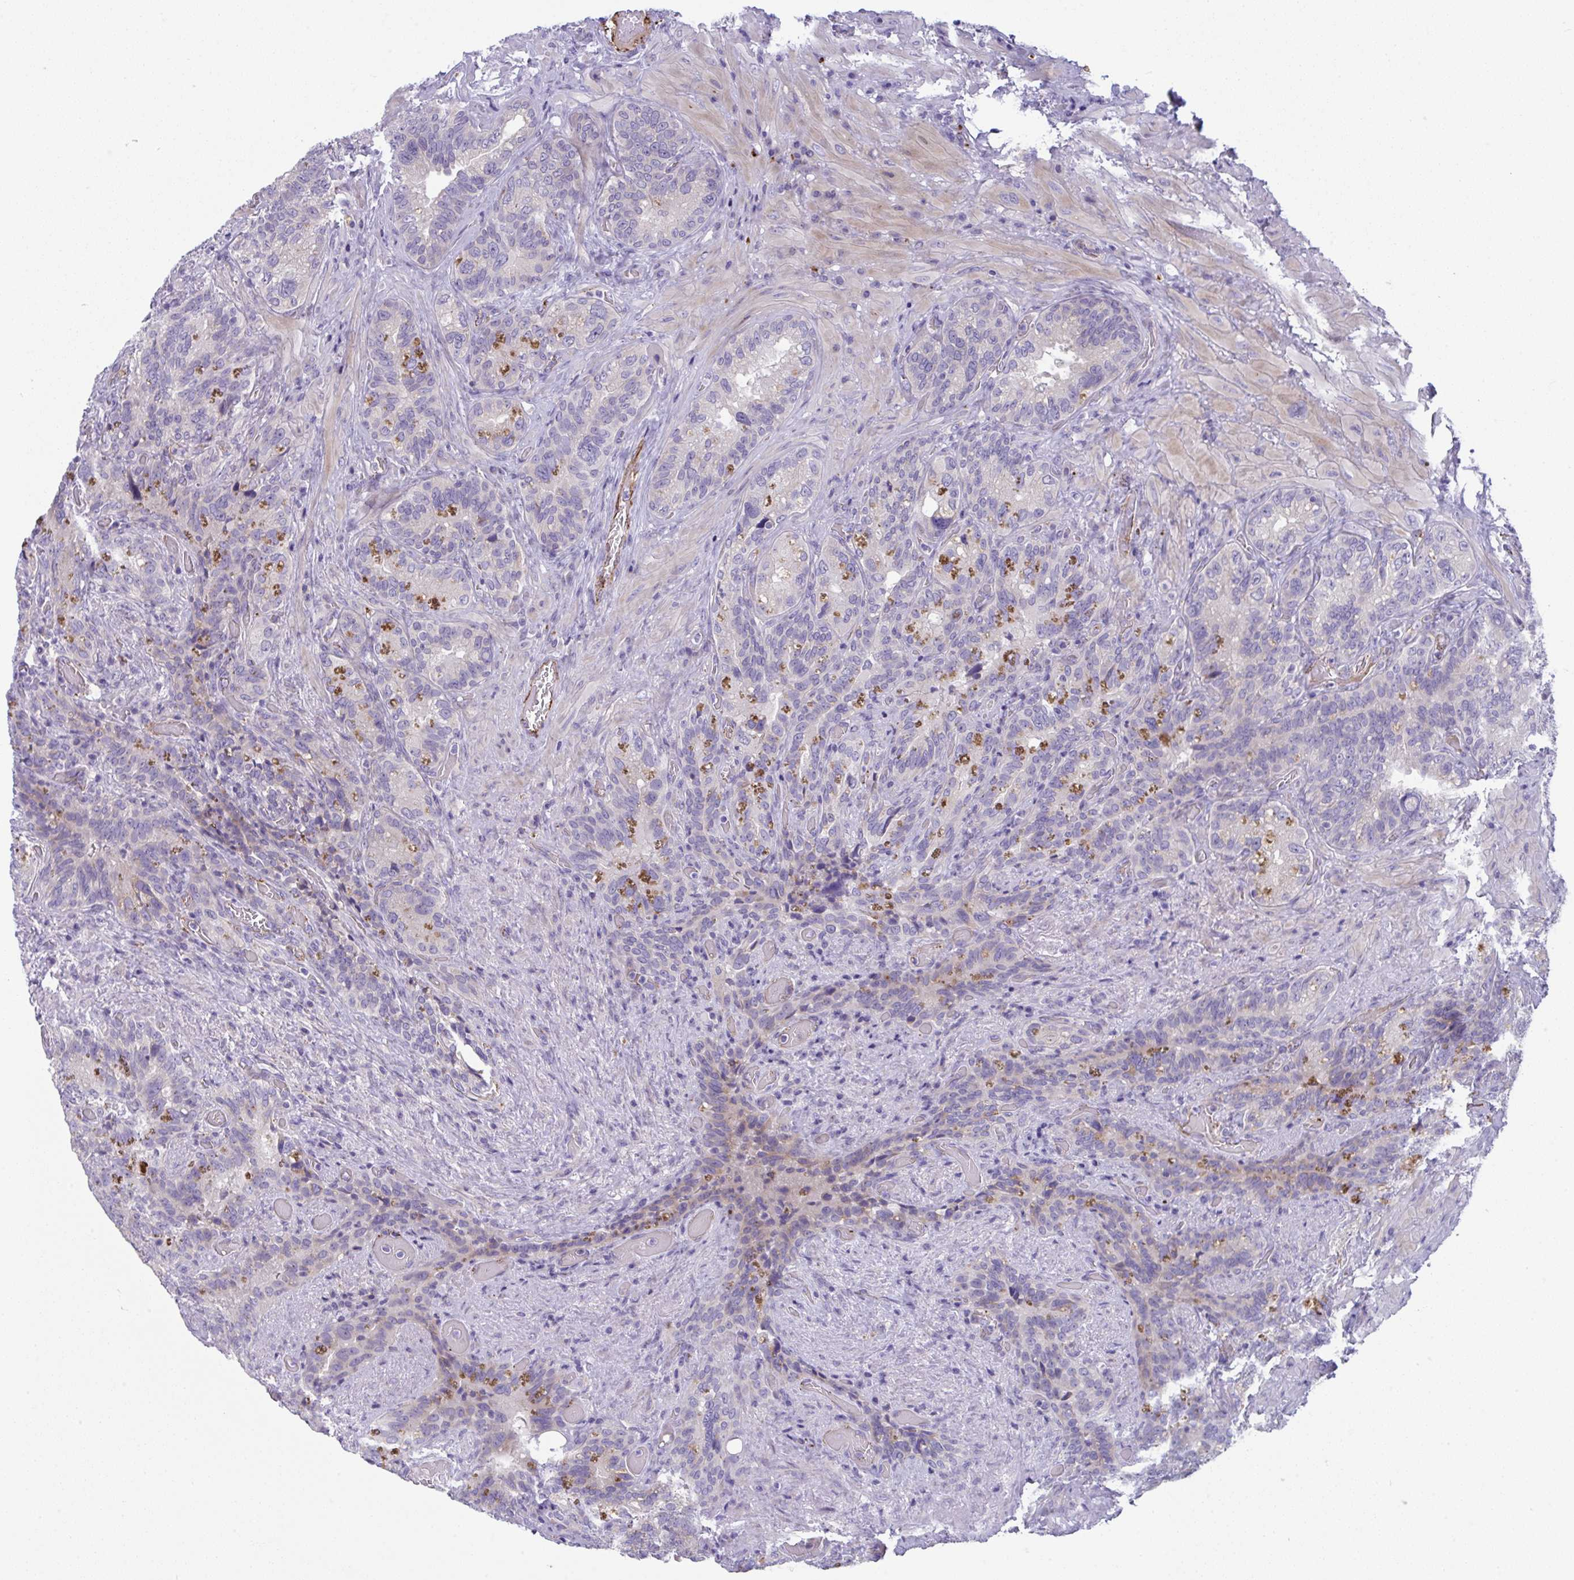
{"staining": {"intensity": "negative", "quantity": "none", "location": "none"}, "tissue": "seminal vesicle", "cell_type": "Glandular cells", "image_type": "normal", "snomed": [{"axis": "morphology", "description": "Normal tissue, NOS"}, {"axis": "topography", "description": "Seminal veicle"}], "caption": "Immunohistochemistry (IHC) micrograph of unremarkable human seminal vesicle stained for a protein (brown), which shows no staining in glandular cells.", "gene": "TOR1AIP2", "patient": {"sex": "male", "age": 68}}